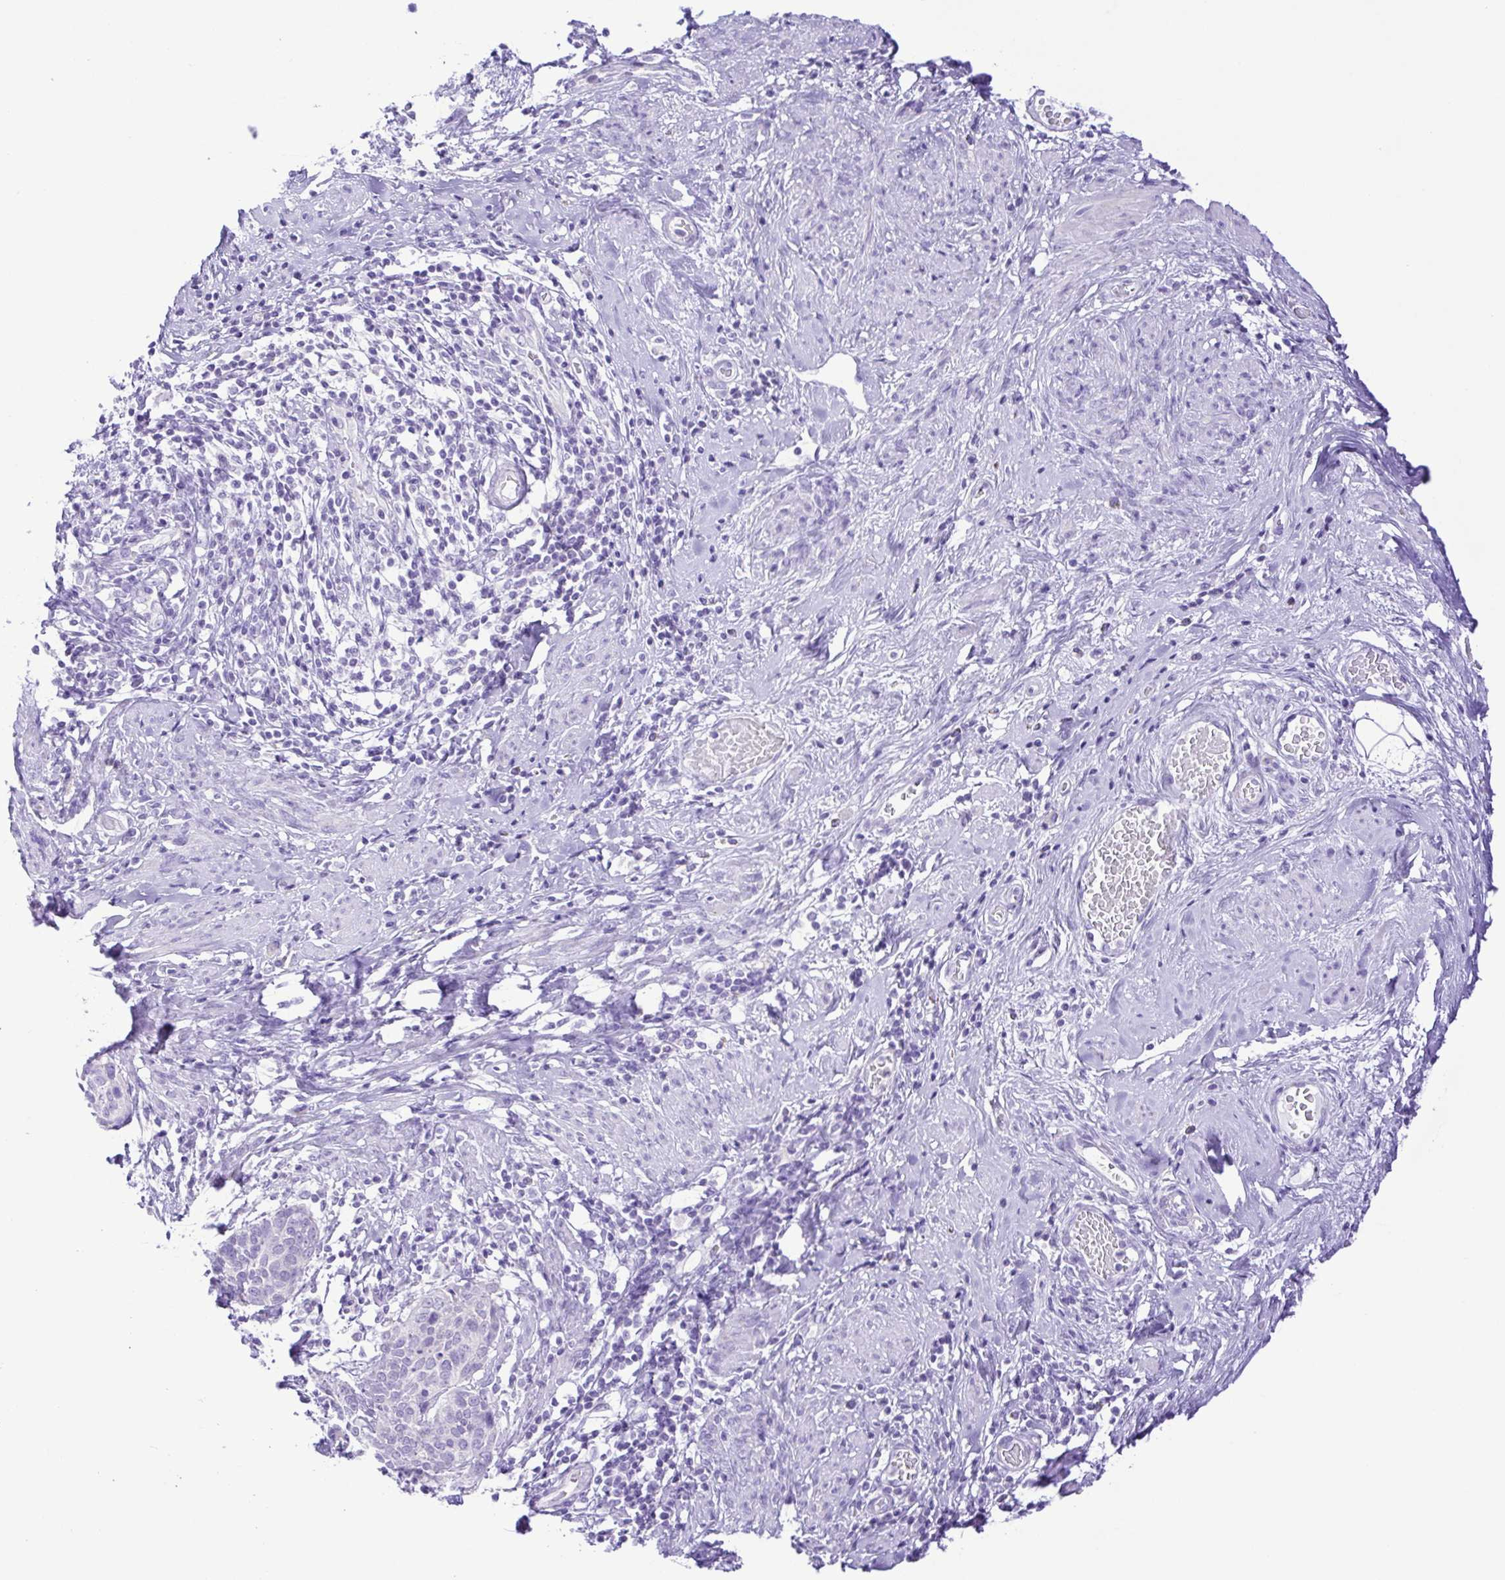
{"staining": {"intensity": "negative", "quantity": "none", "location": "none"}, "tissue": "cervical cancer", "cell_type": "Tumor cells", "image_type": "cancer", "snomed": [{"axis": "morphology", "description": "Squamous cell carcinoma, NOS"}, {"axis": "topography", "description": "Cervix"}], "caption": "The immunohistochemistry (IHC) photomicrograph has no significant positivity in tumor cells of squamous cell carcinoma (cervical) tissue.", "gene": "SYT1", "patient": {"sex": "female", "age": 69}}